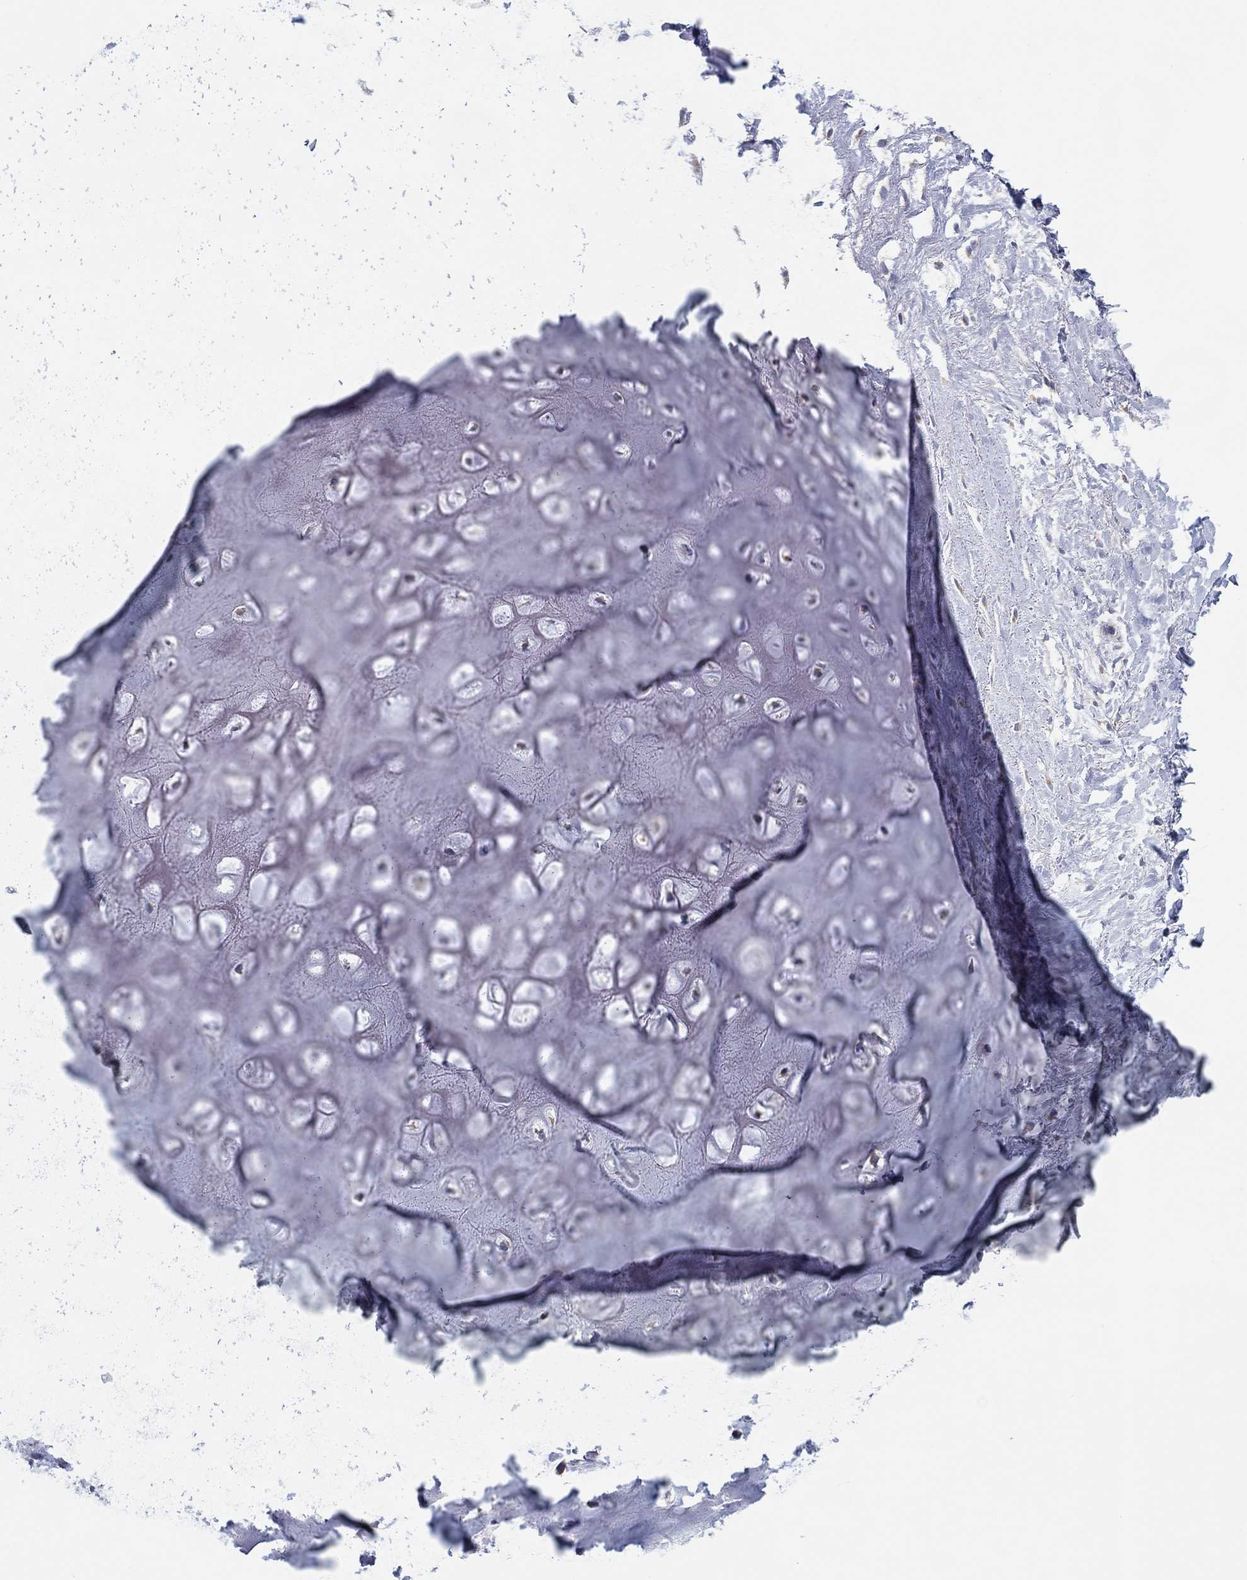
{"staining": {"intensity": "negative", "quantity": "none", "location": "none"}, "tissue": "adipose tissue", "cell_type": "Adipocytes", "image_type": "normal", "snomed": [{"axis": "morphology", "description": "Normal tissue, NOS"}, {"axis": "morphology", "description": "Squamous cell carcinoma, NOS"}, {"axis": "topography", "description": "Cartilage tissue"}, {"axis": "topography", "description": "Head-Neck"}], "caption": "Adipocytes show no significant protein positivity in benign adipose tissue. (Brightfield microscopy of DAB IHC at high magnification).", "gene": "BCO2", "patient": {"sex": "male", "age": 62}}